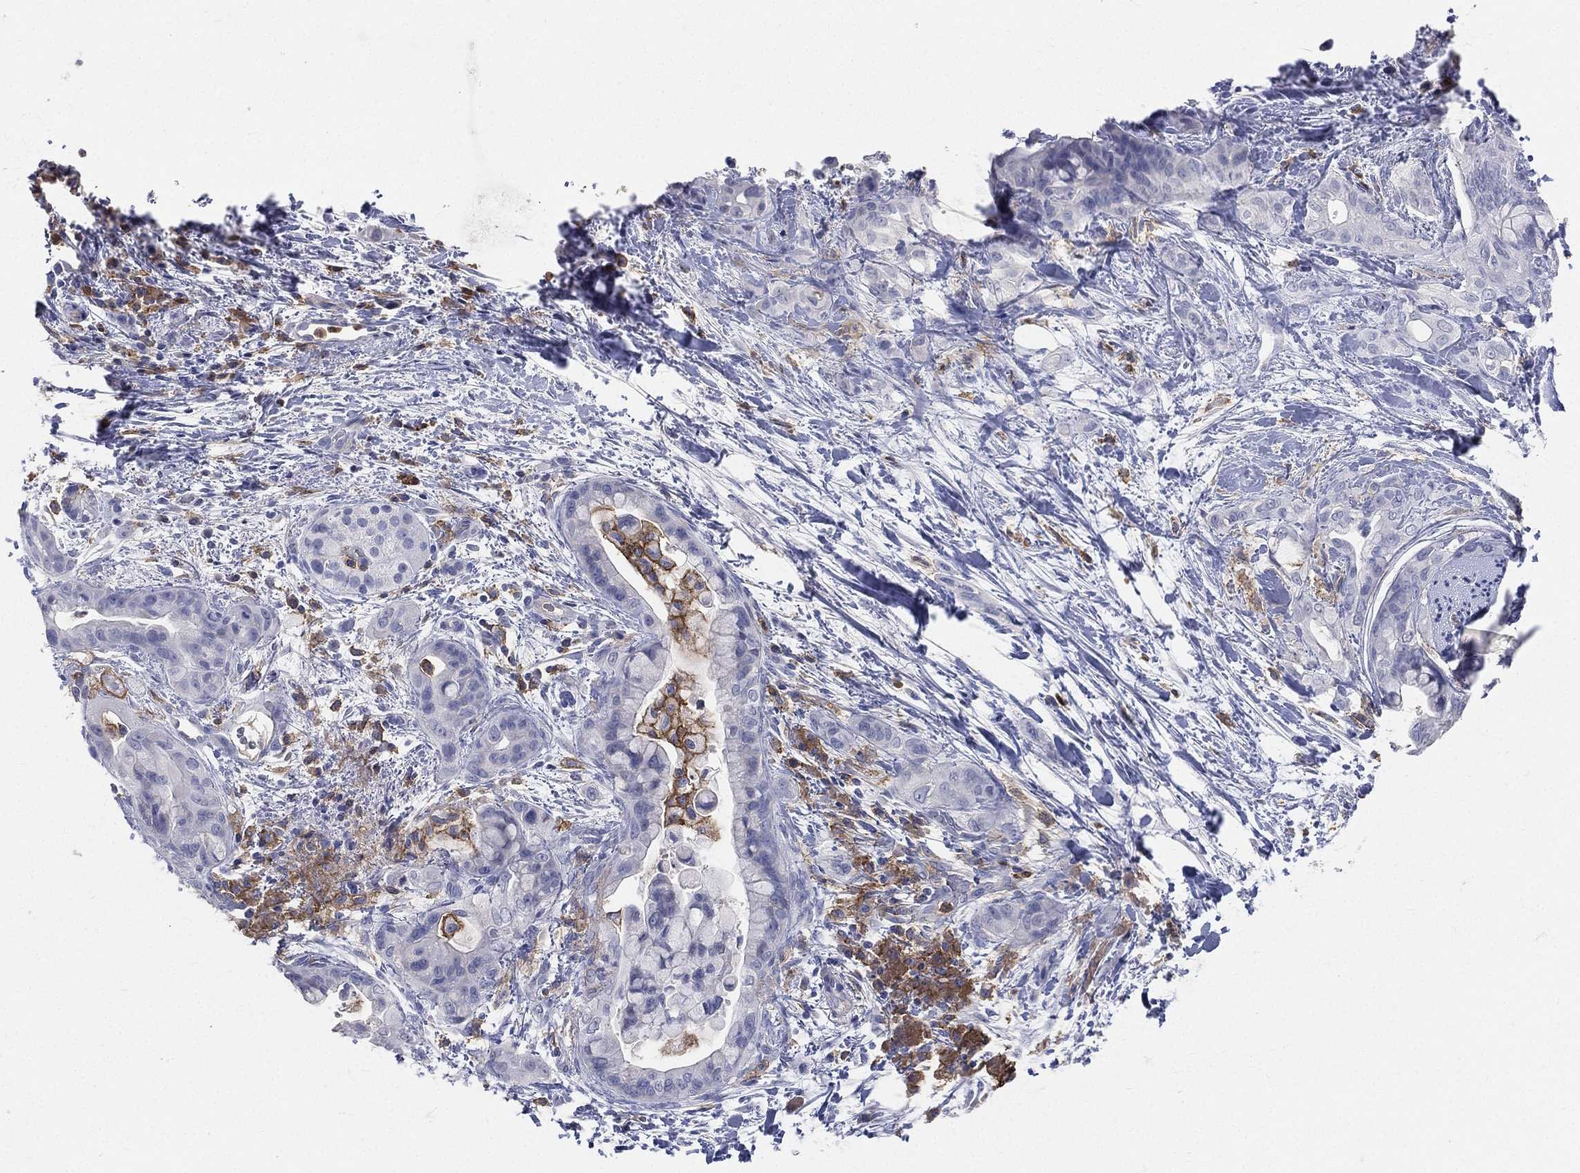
{"staining": {"intensity": "negative", "quantity": "none", "location": "none"}, "tissue": "pancreatic cancer", "cell_type": "Tumor cells", "image_type": "cancer", "snomed": [{"axis": "morphology", "description": "Adenocarcinoma, NOS"}, {"axis": "topography", "description": "Pancreas"}], "caption": "The immunohistochemistry (IHC) histopathology image has no significant staining in tumor cells of pancreatic adenocarcinoma tissue.", "gene": "CD33", "patient": {"sex": "male", "age": 71}}